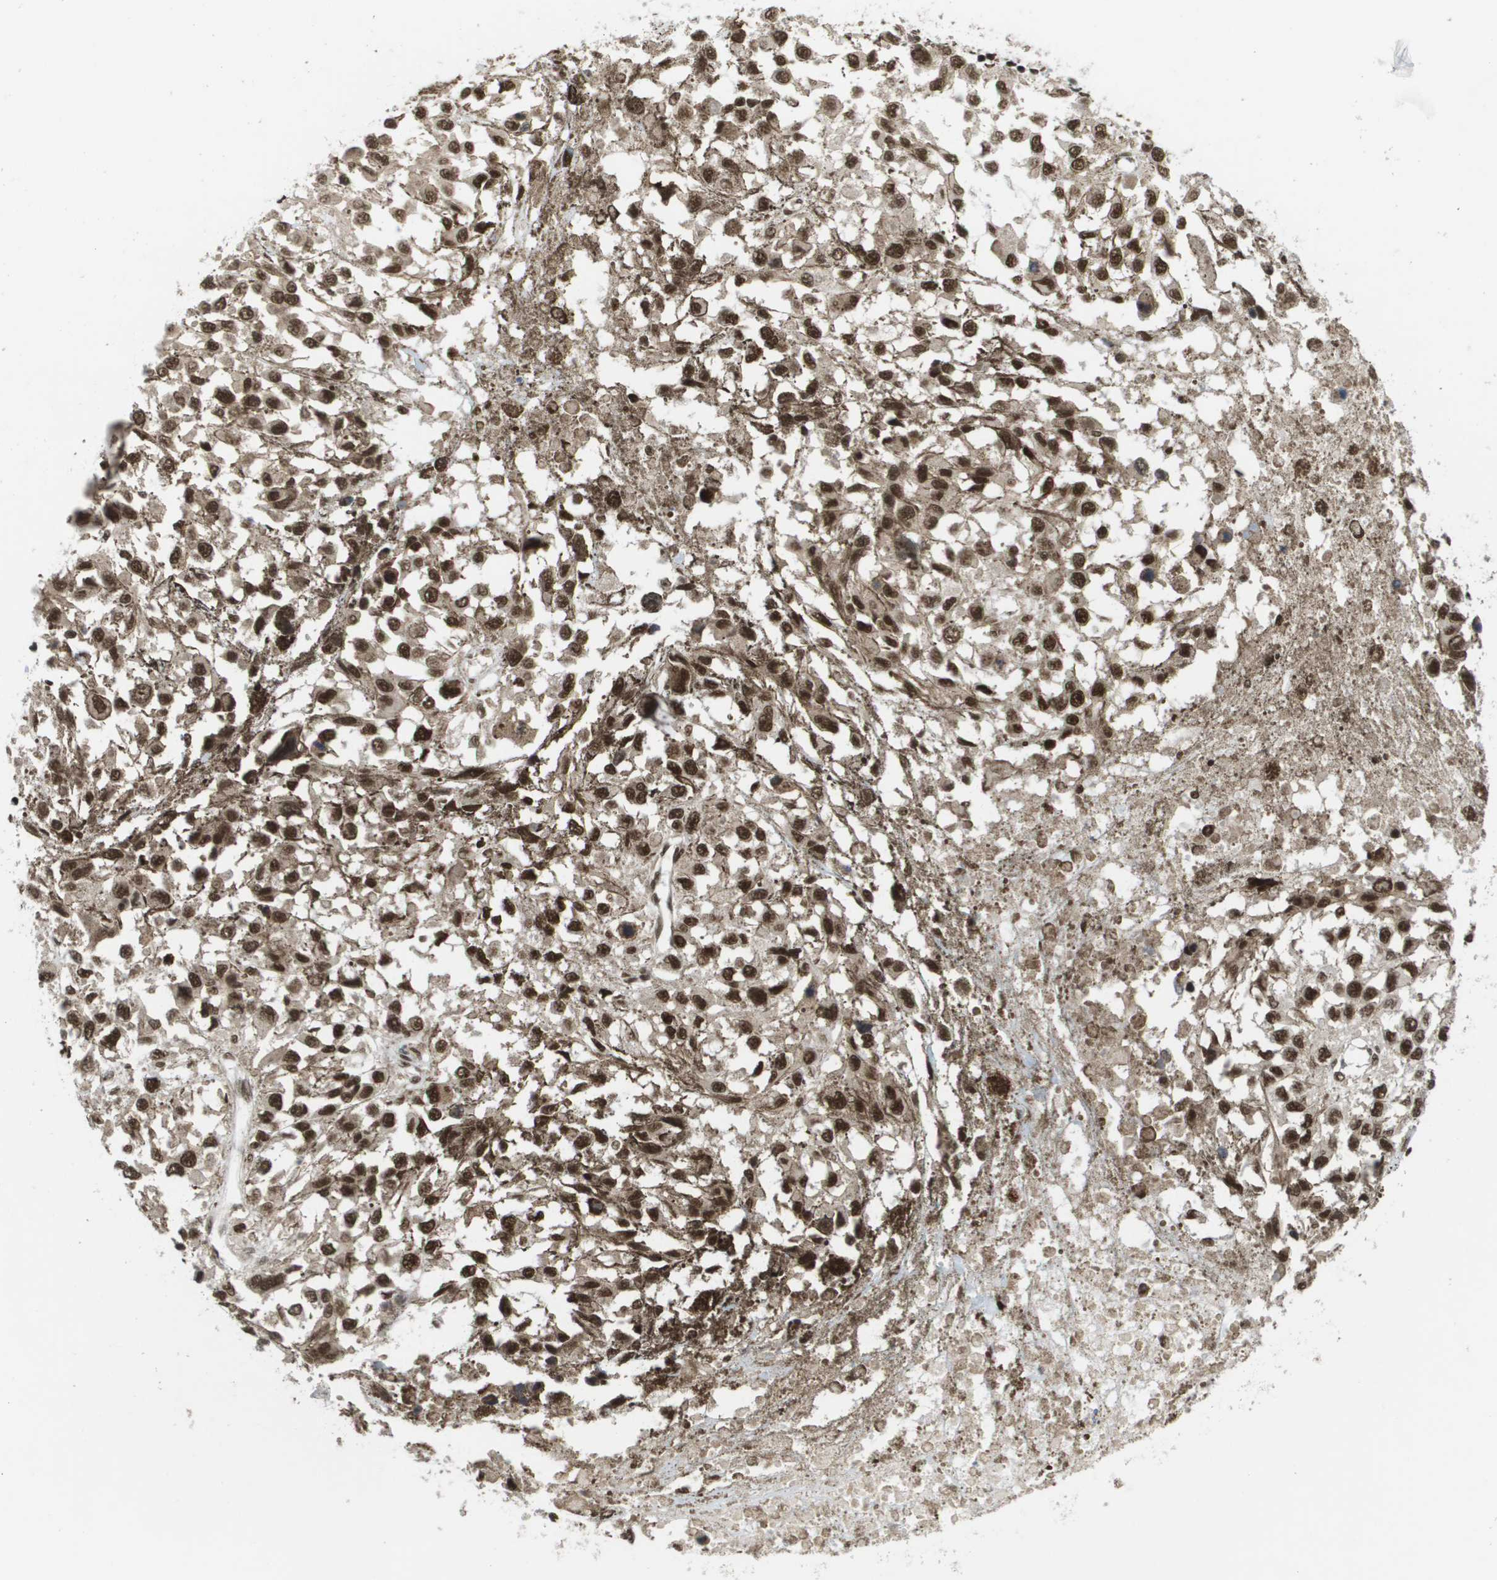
{"staining": {"intensity": "moderate", "quantity": ">75%", "location": "nuclear"}, "tissue": "melanoma", "cell_type": "Tumor cells", "image_type": "cancer", "snomed": [{"axis": "morphology", "description": "Malignant melanoma, Metastatic site"}, {"axis": "topography", "description": "Lymph node"}], "caption": "The immunohistochemical stain labels moderate nuclear staining in tumor cells of malignant melanoma (metastatic site) tissue.", "gene": "PRCC", "patient": {"sex": "male", "age": 59}}